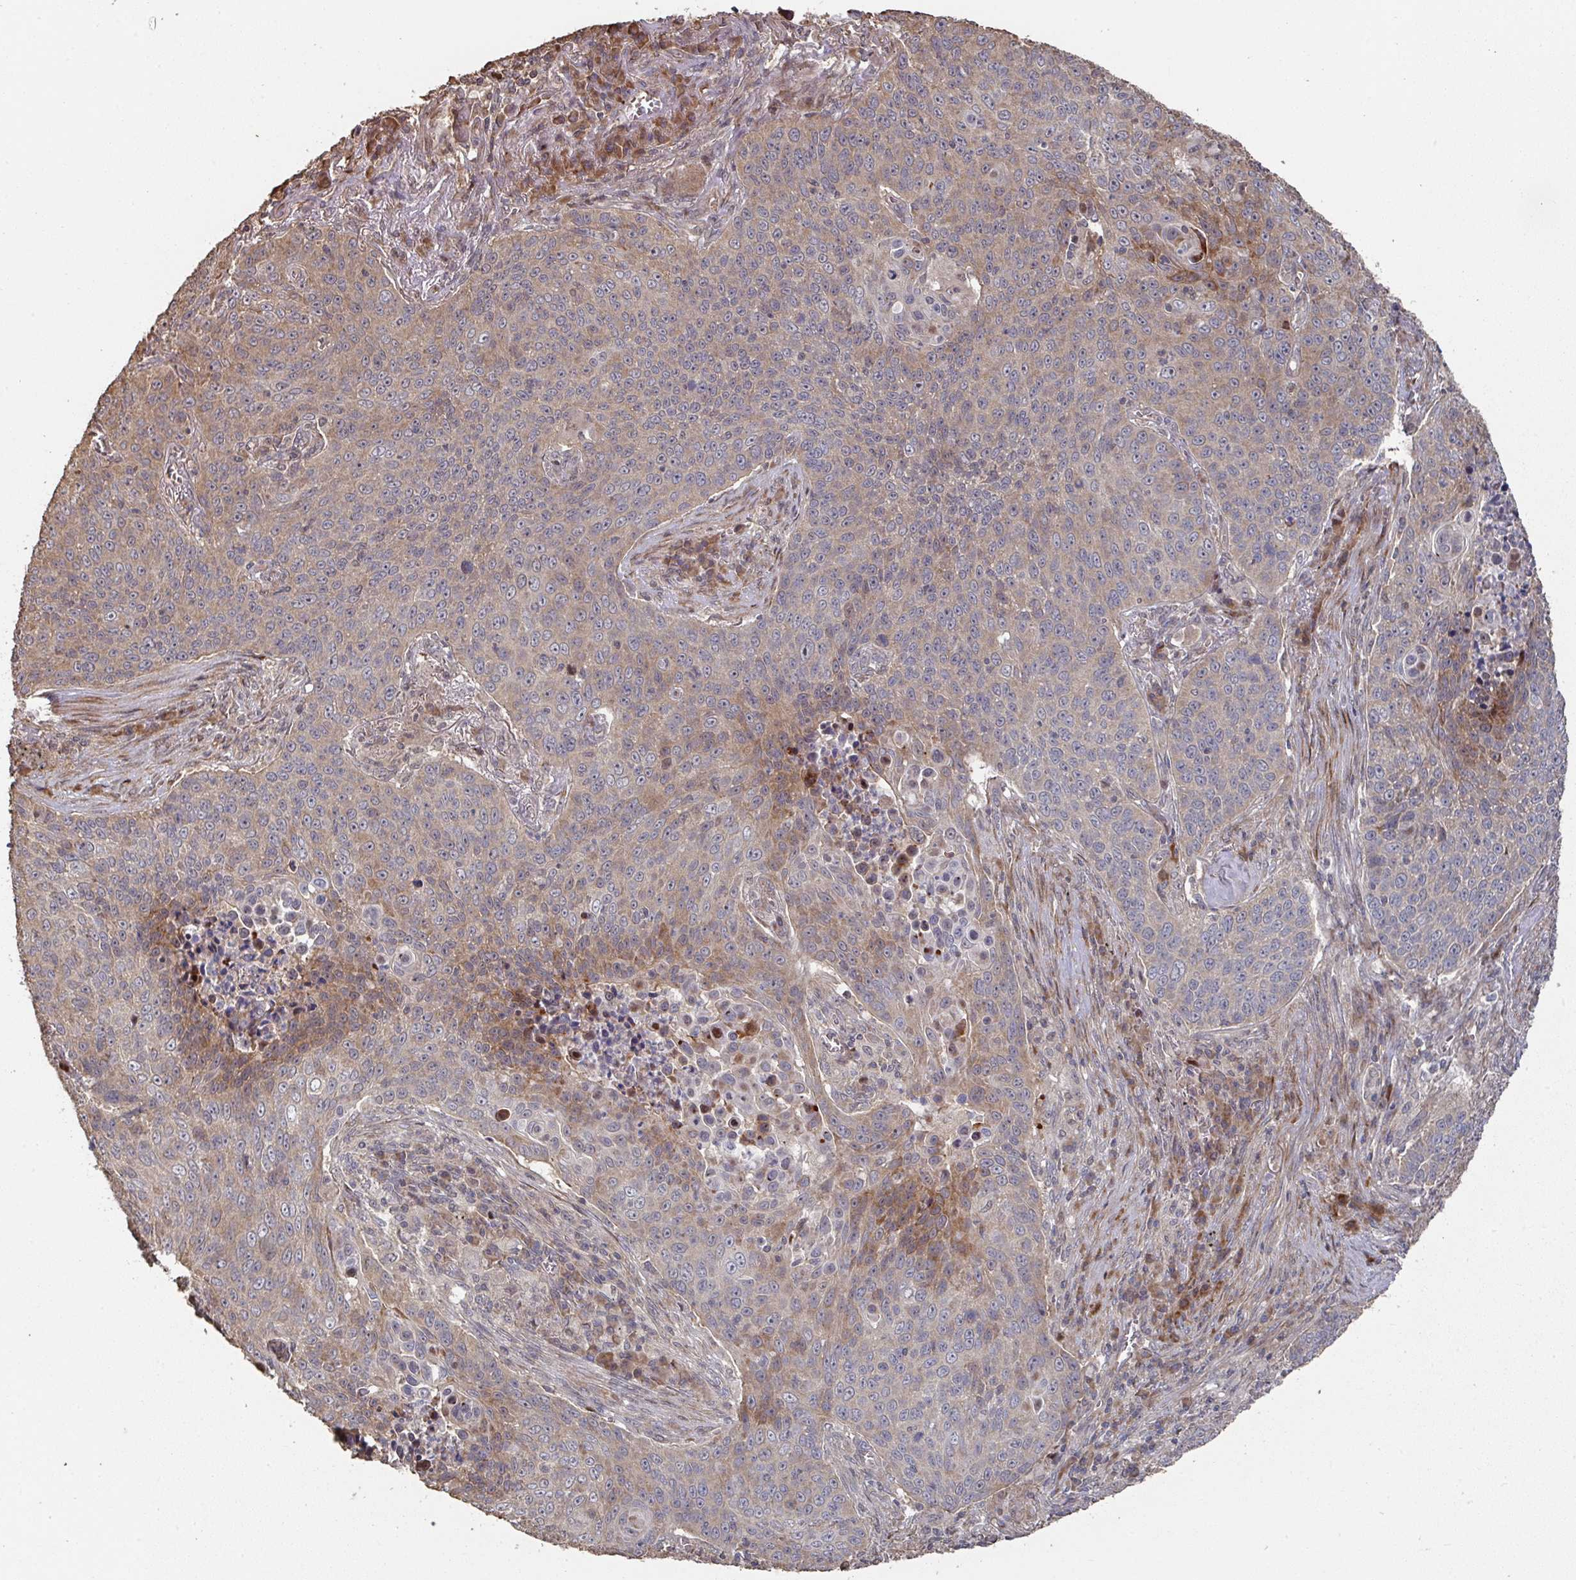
{"staining": {"intensity": "moderate", "quantity": "<25%", "location": "cytoplasmic/membranous"}, "tissue": "lung cancer", "cell_type": "Tumor cells", "image_type": "cancer", "snomed": [{"axis": "morphology", "description": "Squamous cell carcinoma, NOS"}, {"axis": "topography", "description": "Lung"}], "caption": "Immunohistochemistry (IHC) photomicrograph of neoplastic tissue: lung cancer (squamous cell carcinoma) stained using IHC reveals low levels of moderate protein expression localized specifically in the cytoplasmic/membranous of tumor cells, appearing as a cytoplasmic/membranous brown color.", "gene": "CA7", "patient": {"sex": "male", "age": 78}}